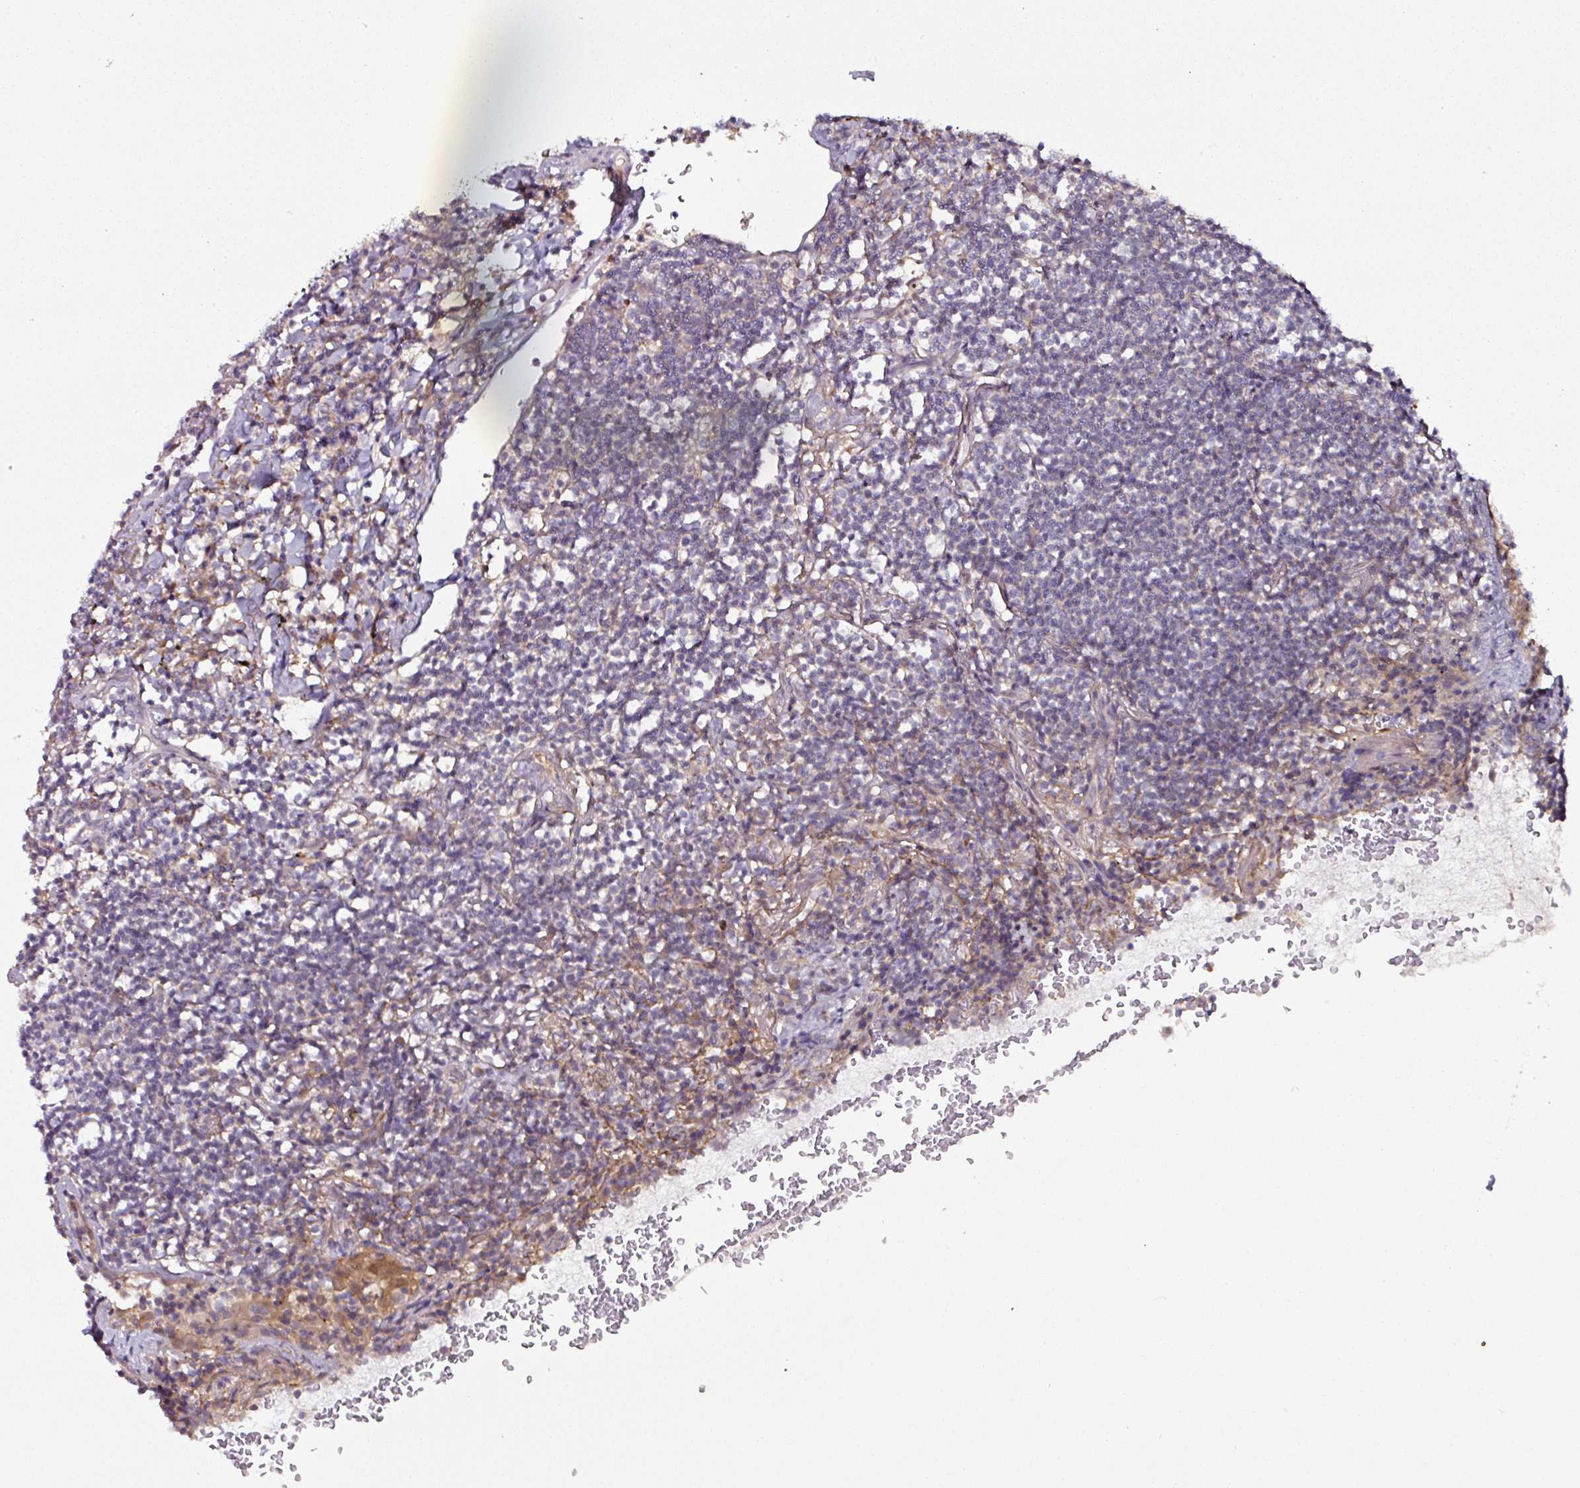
{"staining": {"intensity": "negative", "quantity": "none", "location": "none"}, "tissue": "lymphoma", "cell_type": "Tumor cells", "image_type": "cancer", "snomed": [{"axis": "morphology", "description": "Malignant lymphoma, non-Hodgkin's type, Low grade"}, {"axis": "topography", "description": "Lung"}], "caption": "This image is of lymphoma stained with IHC to label a protein in brown with the nuclei are counter-stained blue. There is no staining in tumor cells. The staining is performed using DAB brown chromogen with nuclei counter-stained in using hematoxylin.", "gene": "CTDSP2", "patient": {"sex": "female", "age": 71}}